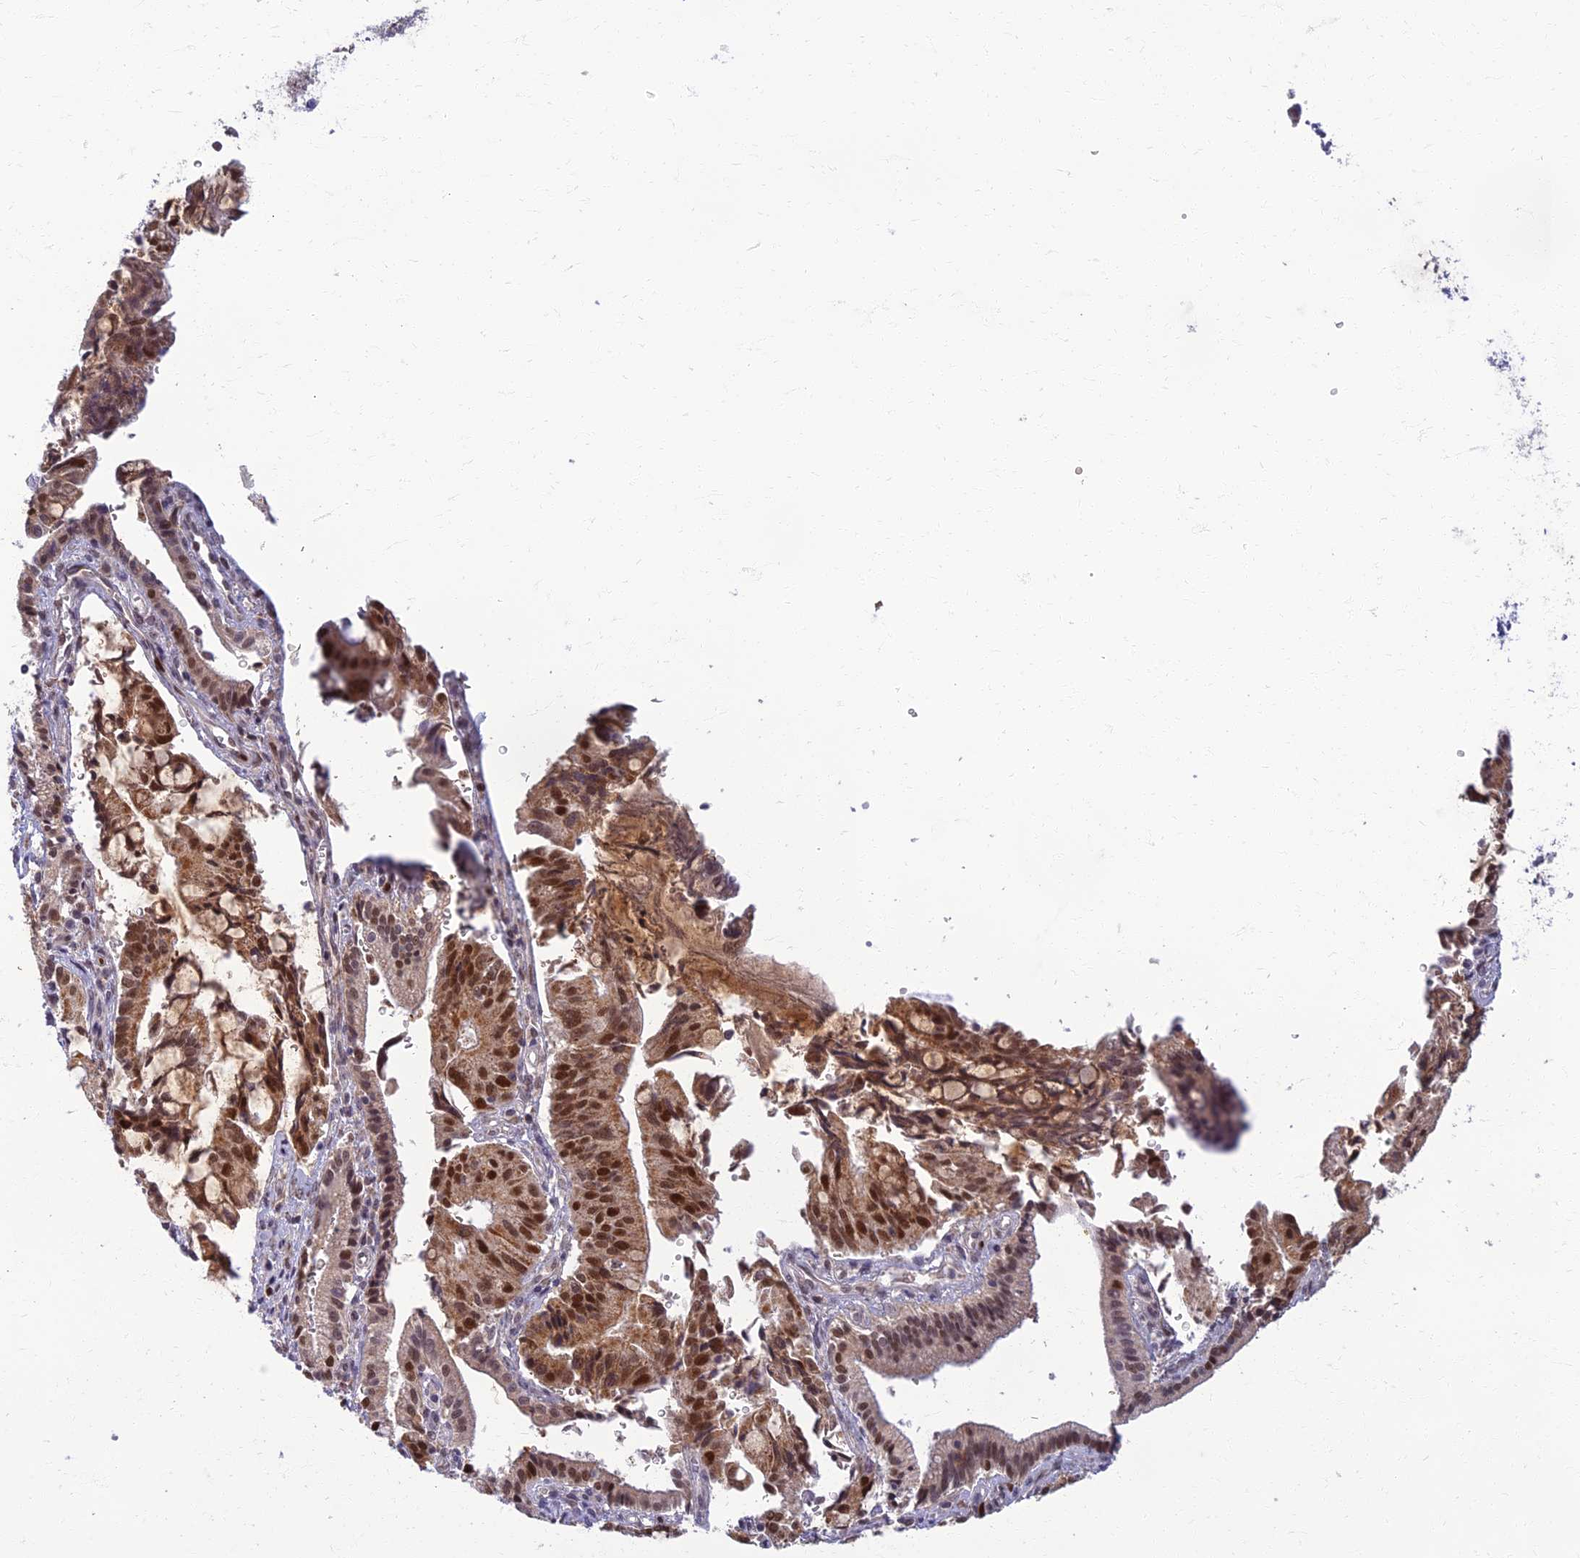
{"staining": {"intensity": "strong", "quantity": ">75%", "location": "cytoplasmic/membranous,nuclear"}, "tissue": "pancreatic cancer", "cell_type": "Tumor cells", "image_type": "cancer", "snomed": [{"axis": "morphology", "description": "Adenocarcinoma, NOS"}, {"axis": "topography", "description": "Pancreas"}], "caption": "Protein expression analysis of human pancreatic cancer reveals strong cytoplasmic/membranous and nuclear staining in approximately >75% of tumor cells.", "gene": "EARS2", "patient": {"sex": "male", "age": 68}}